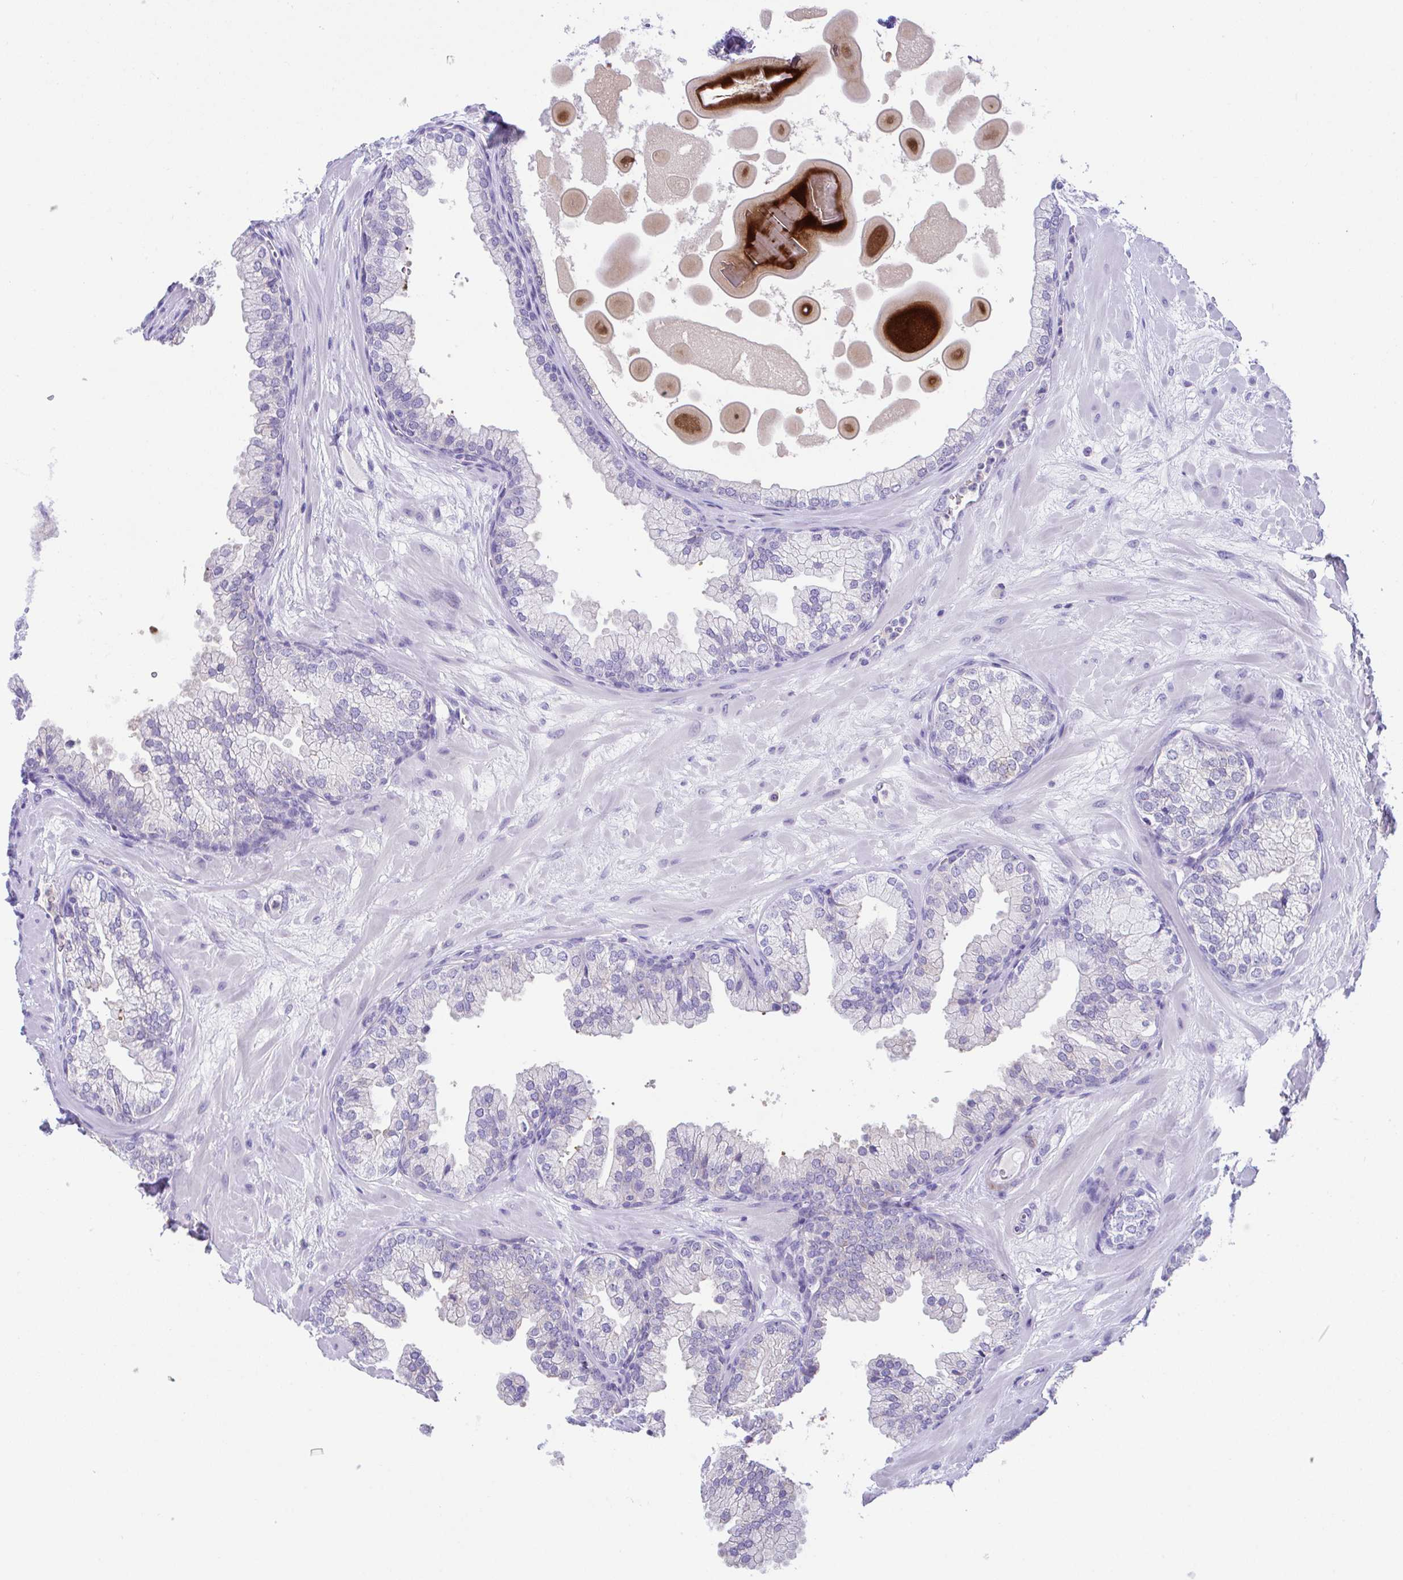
{"staining": {"intensity": "negative", "quantity": "none", "location": "none"}, "tissue": "prostate", "cell_type": "Glandular cells", "image_type": "normal", "snomed": [{"axis": "morphology", "description": "Normal tissue, NOS"}, {"axis": "topography", "description": "Prostate"}, {"axis": "topography", "description": "Peripheral nerve tissue"}], "caption": "A histopathology image of human prostate is negative for staining in glandular cells. Brightfield microscopy of immunohistochemistry (IHC) stained with DAB (3,3'-diaminobenzidine) (brown) and hematoxylin (blue), captured at high magnification.", "gene": "HOXB4", "patient": {"sex": "male", "age": 61}}